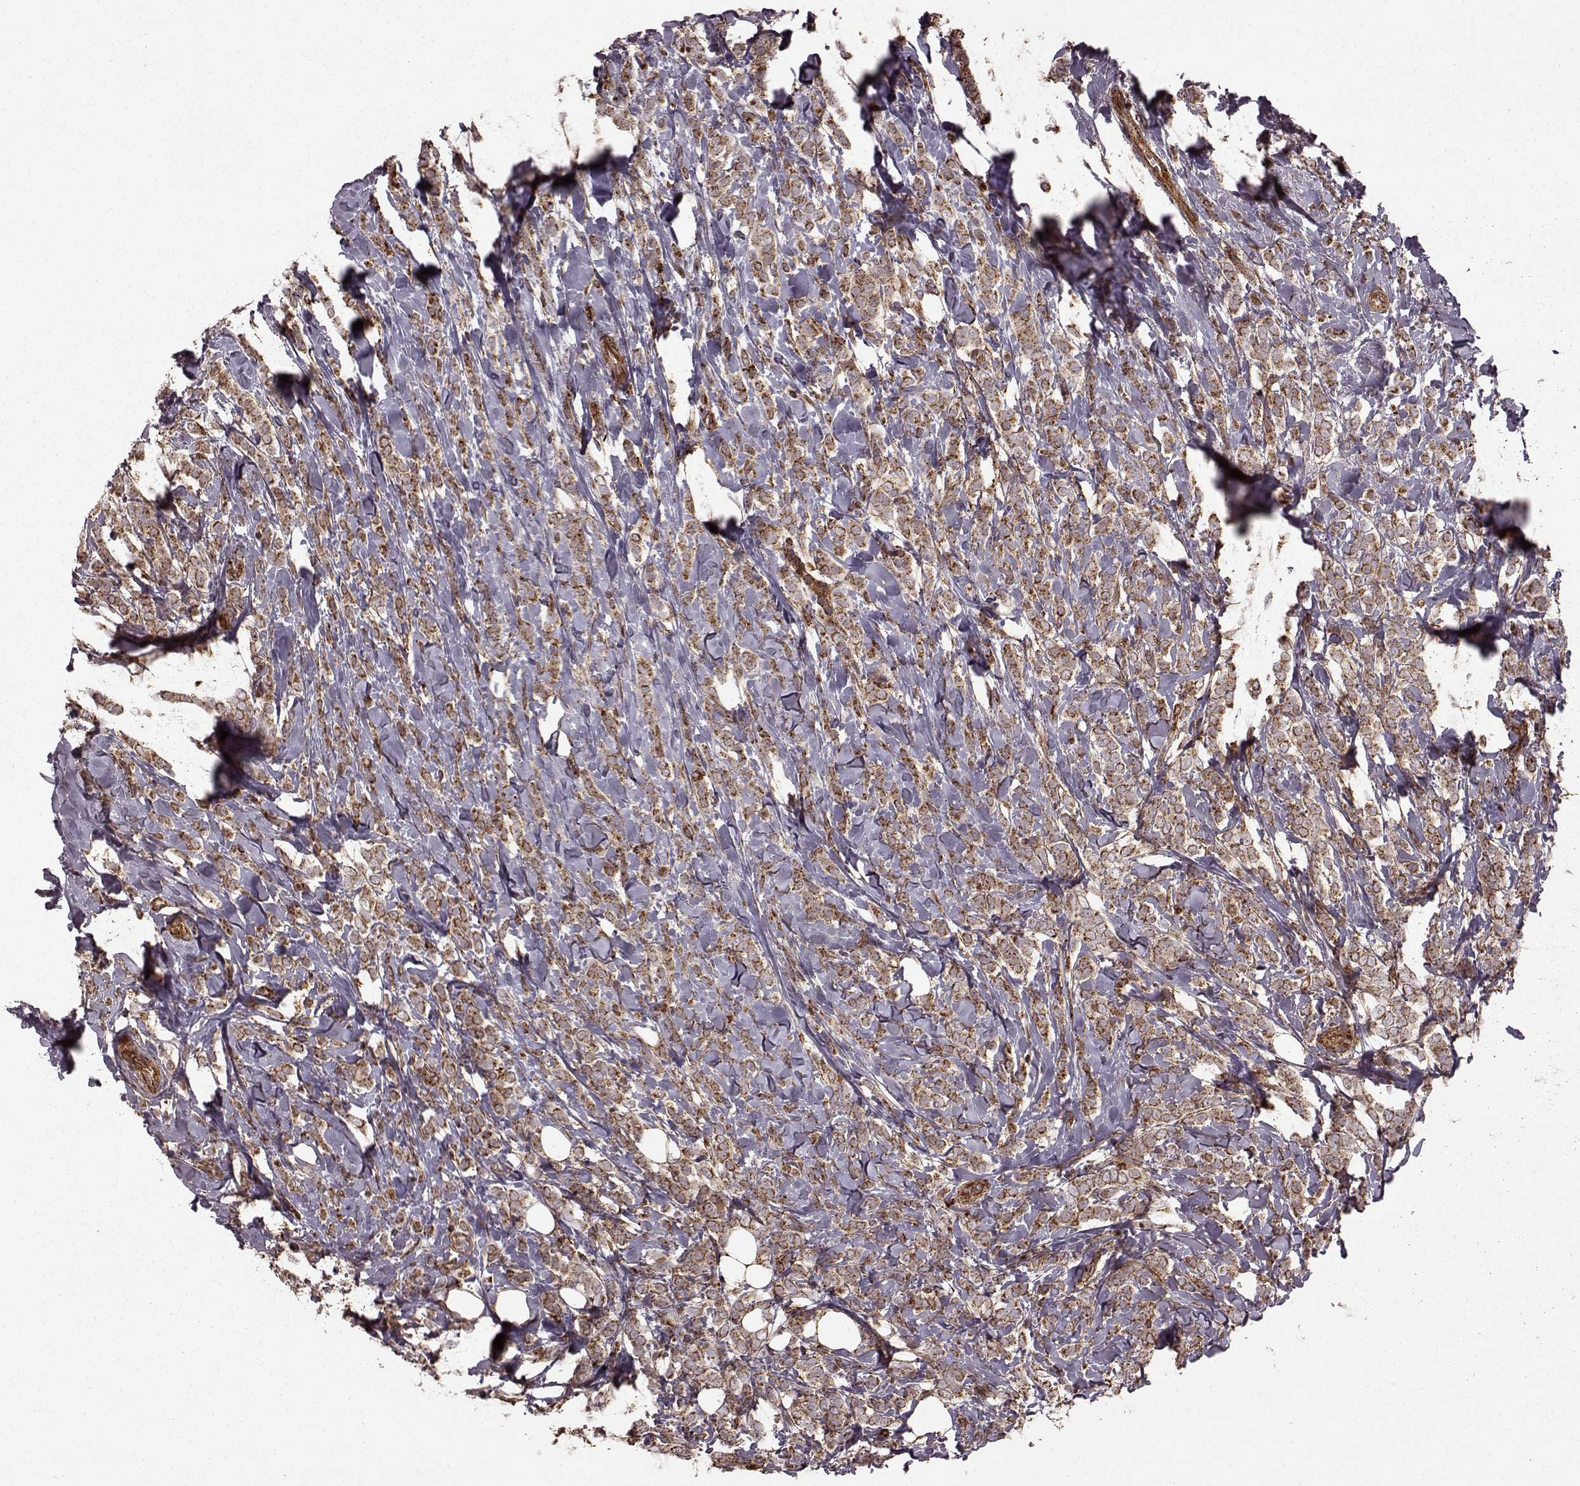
{"staining": {"intensity": "moderate", "quantity": "25%-75%", "location": "cytoplasmic/membranous"}, "tissue": "breast cancer", "cell_type": "Tumor cells", "image_type": "cancer", "snomed": [{"axis": "morphology", "description": "Lobular carcinoma"}, {"axis": "topography", "description": "Breast"}], "caption": "There is medium levels of moderate cytoplasmic/membranous positivity in tumor cells of breast cancer (lobular carcinoma), as demonstrated by immunohistochemical staining (brown color).", "gene": "FXN", "patient": {"sex": "female", "age": 49}}